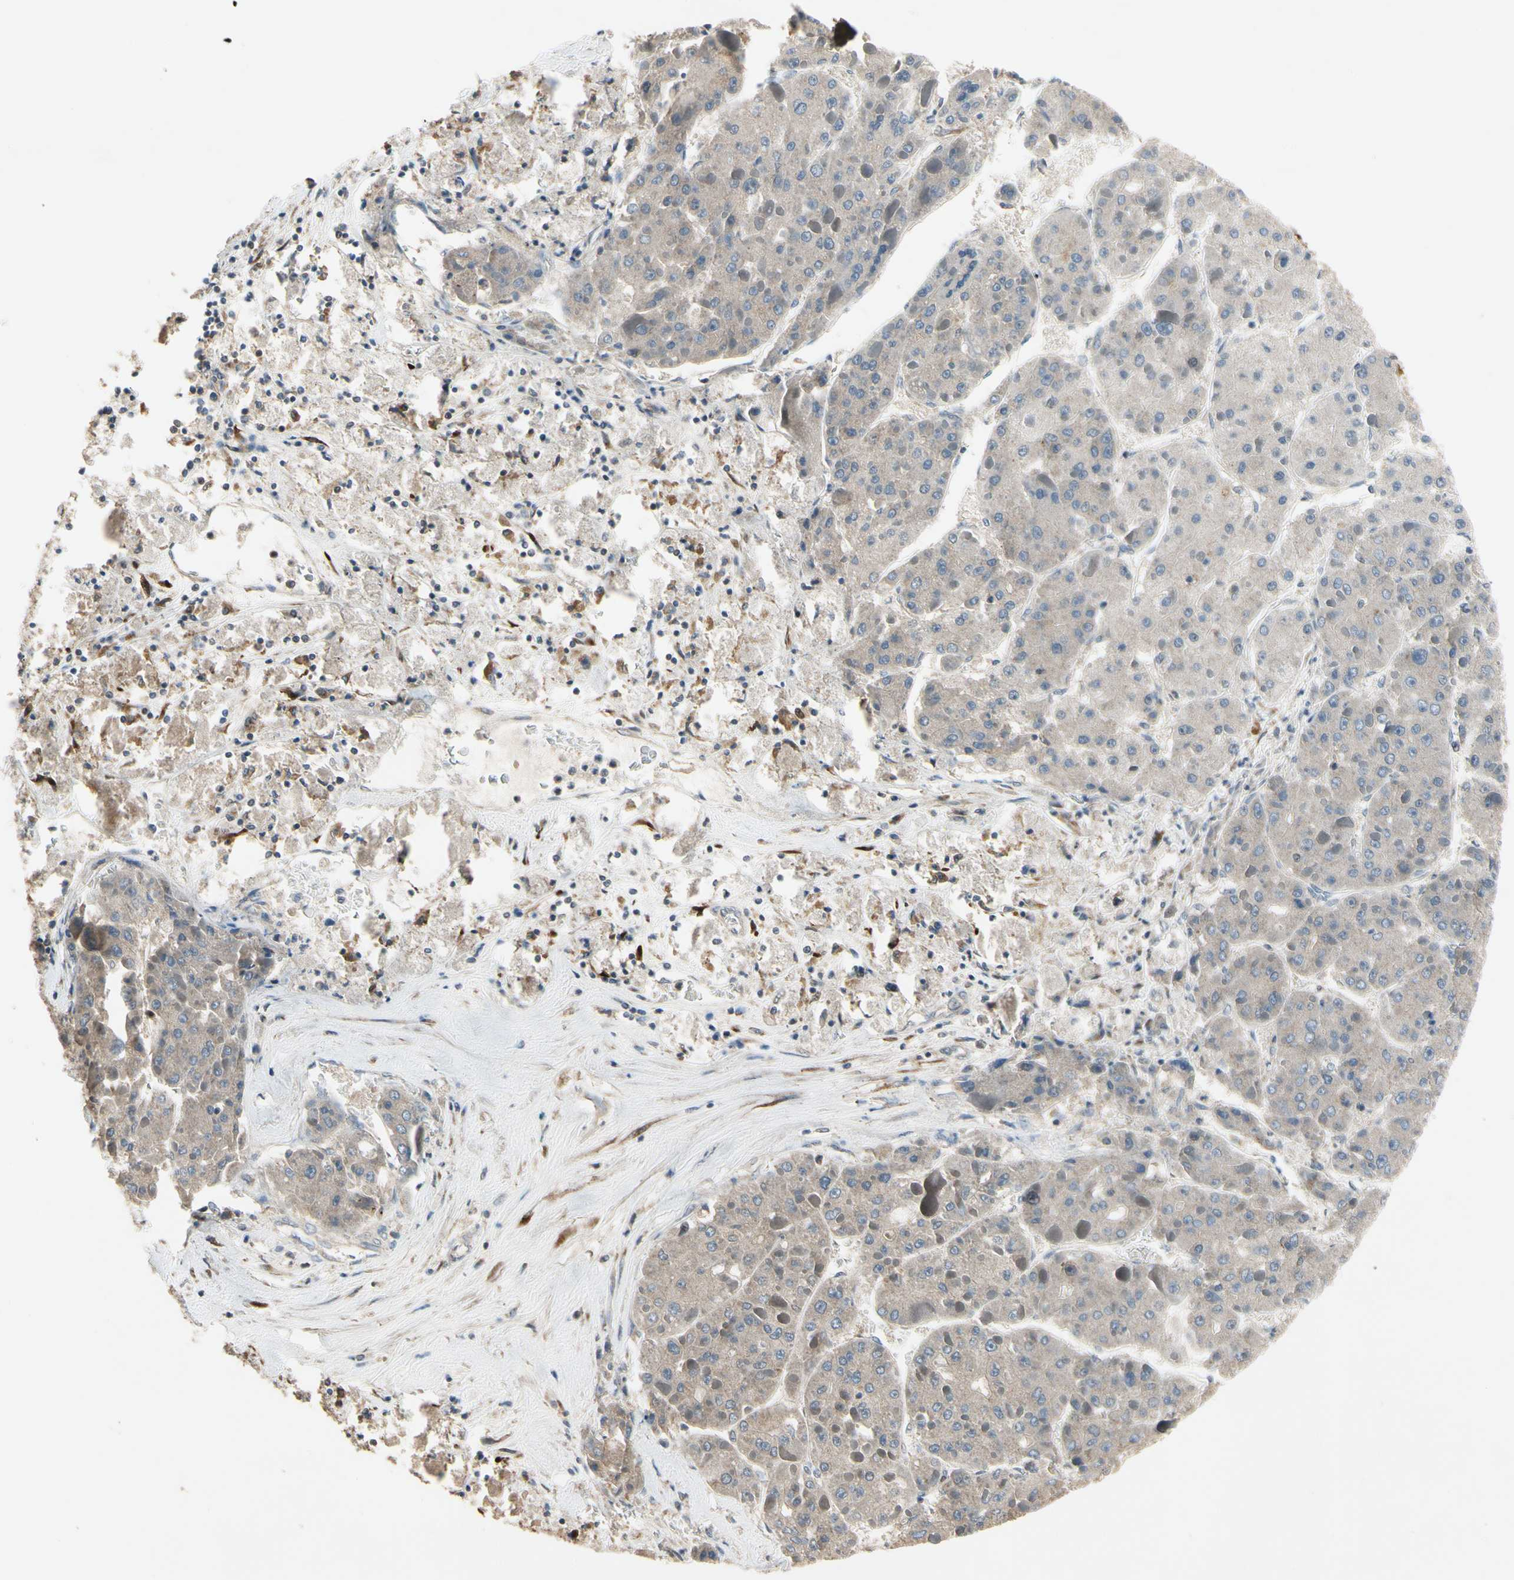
{"staining": {"intensity": "negative", "quantity": "none", "location": "none"}, "tissue": "liver cancer", "cell_type": "Tumor cells", "image_type": "cancer", "snomed": [{"axis": "morphology", "description": "Carcinoma, Hepatocellular, NOS"}, {"axis": "topography", "description": "Liver"}], "caption": "This photomicrograph is of liver cancer (hepatocellular carcinoma) stained with immunohistochemistry (IHC) to label a protein in brown with the nuclei are counter-stained blue. There is no expression in tumor cells.", "gene": "CGREF1", "patient": {"sex": "female", "age": 73}}